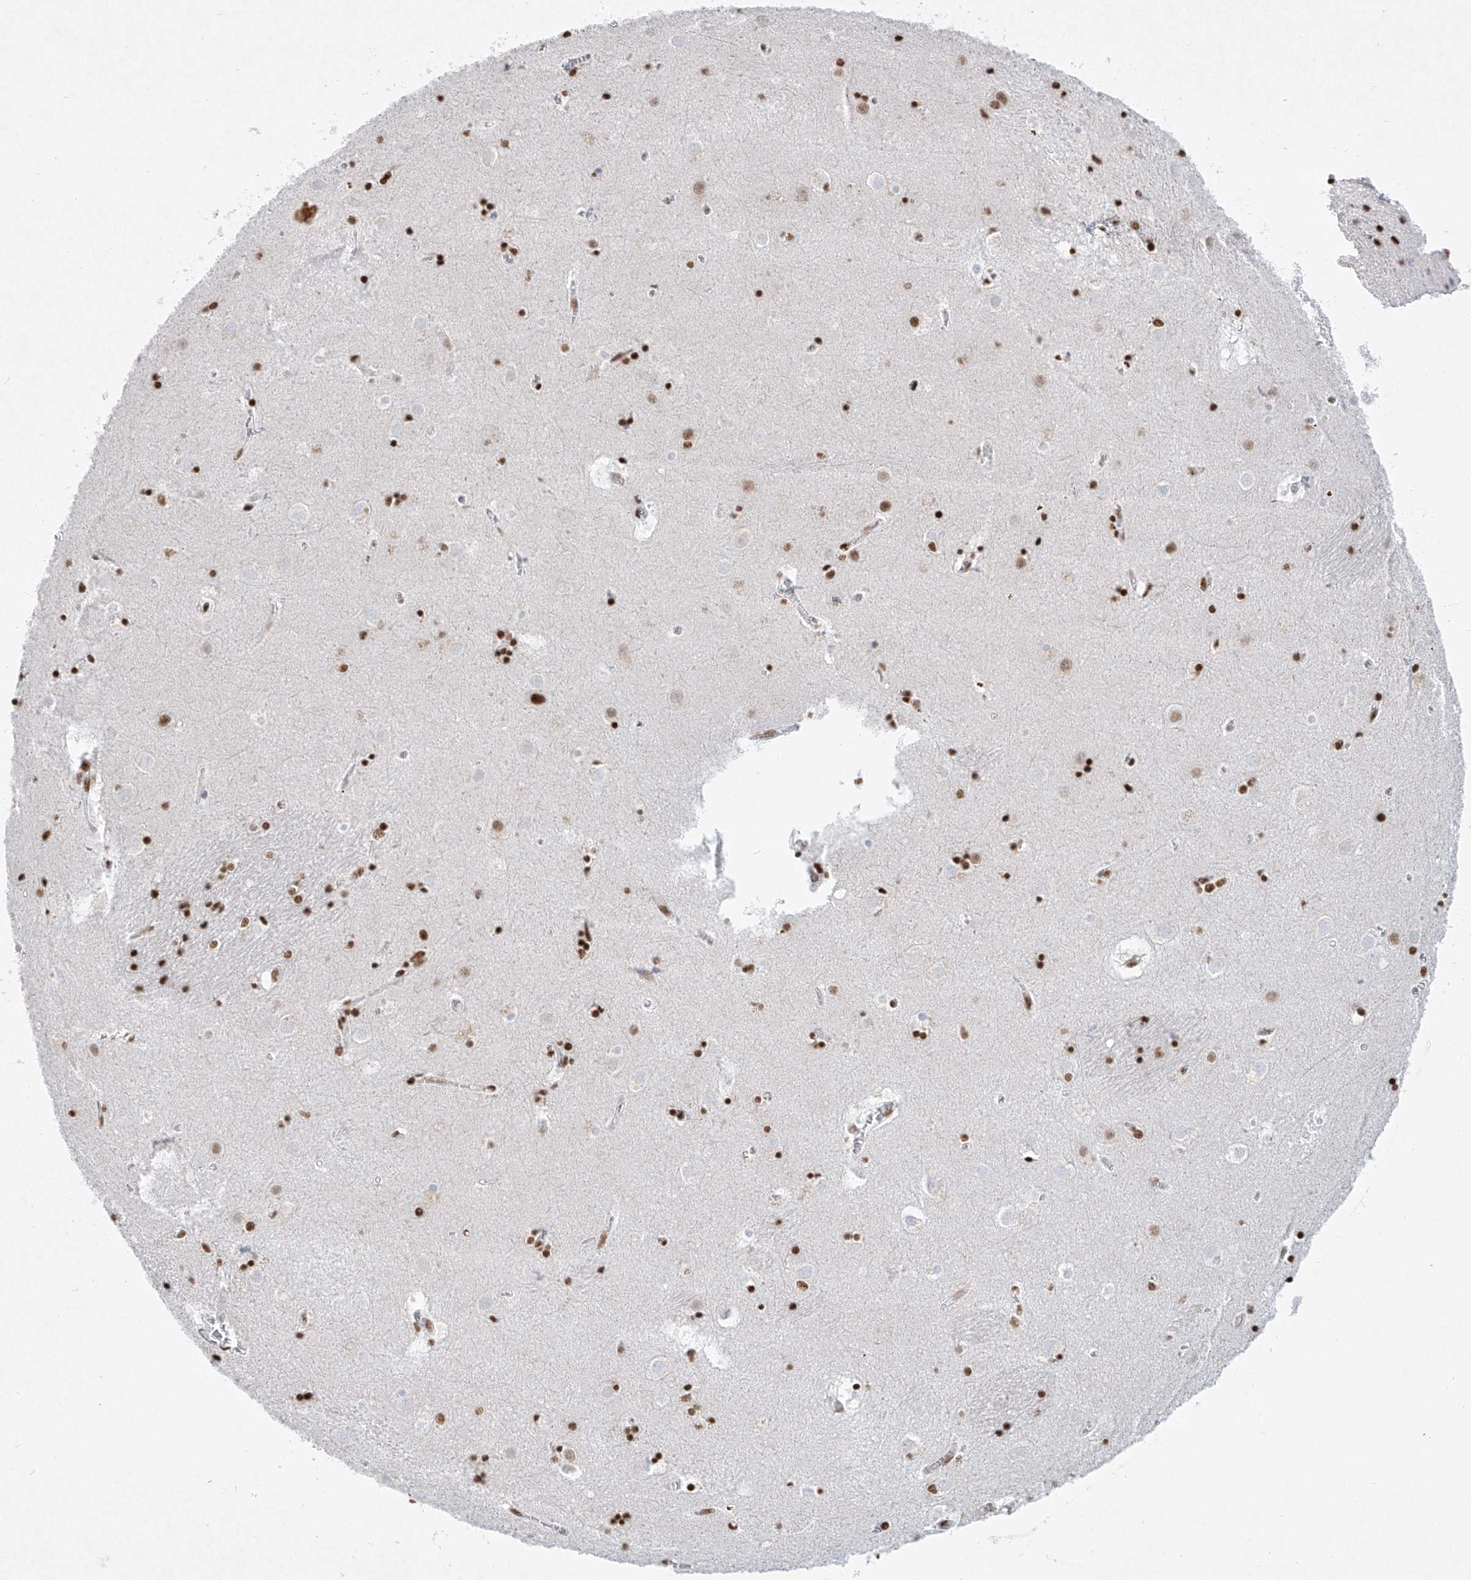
{"staining": {"intensity": "strong", "quantity": ">75%", "location": "nuclear"}, "tissue": "caudate", "cell_type": "Glial cells", "image_type": "normal", "snomed": [{"axis": "morphology", "description": "Normal tissue, NOS"}, {"axis": "topography", "description": "Lateral ventricle wall"}], "caption": "Glial cells display high levels of strong nuclear expression in approximately >75% of cells in unremarkable human caudate. The staining was performed using DAB, with brown indicating positive protein expression. Nuclei are stained blue with hematoxylin.", "gene": "TAF4", "patient": {"sex": "male", "age": 70}}